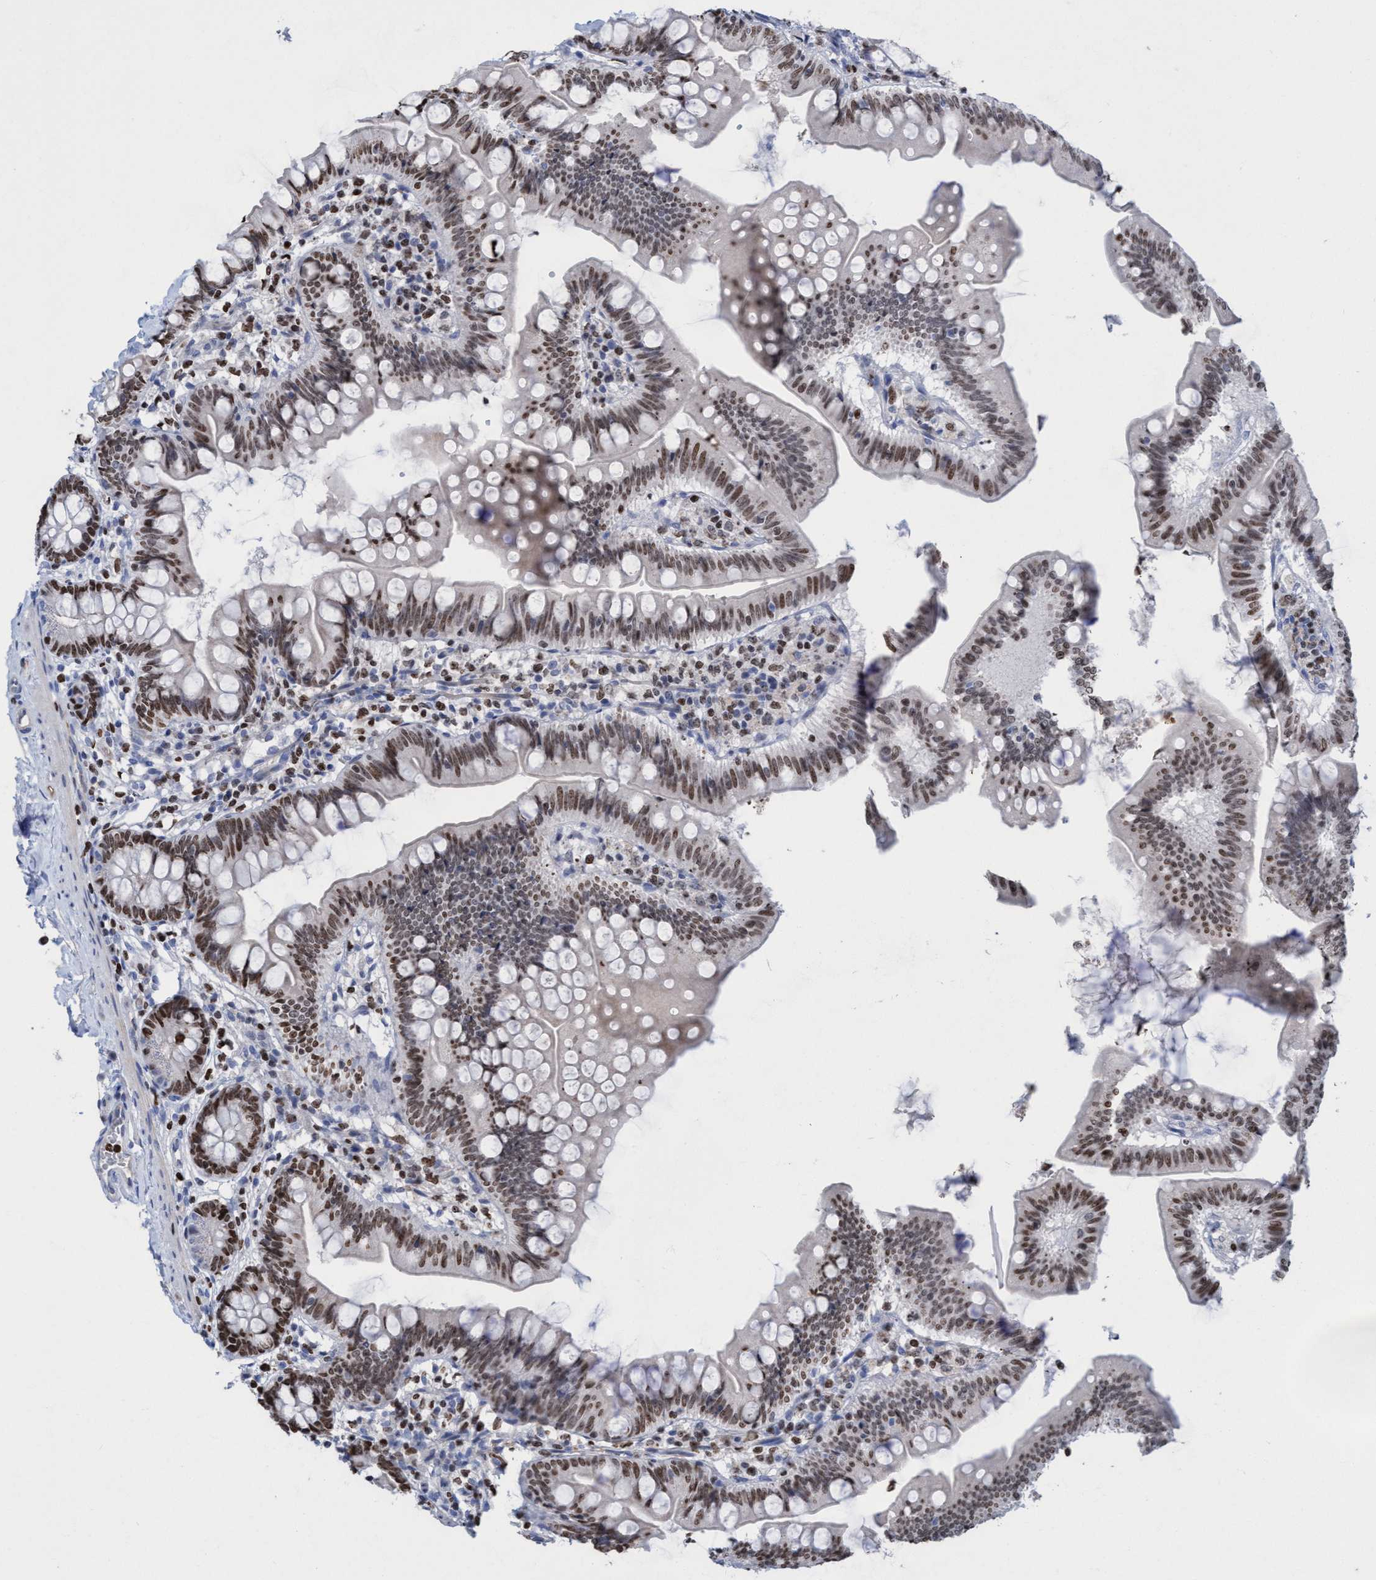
{"staining": {"intensity": "moderate", "quantity": ">75%", "location": "nuclear"}, "tissue": "small intestine", "cell_type": "Glandular cells", "image_type": "normal", "snomed": [{"axis": "morphology", "description": "Normal tissue, NOS"}, {"axis": "topography", "description": "Small intestine"}], "caption": "This micrograph reveals immunohistochemistry staining of normal human small intestine, with medium moderate nuclear staining in approximately >75% of glandular cells.", "gene": "CBX2", "patient": {"sex": "male", "age": 7}}